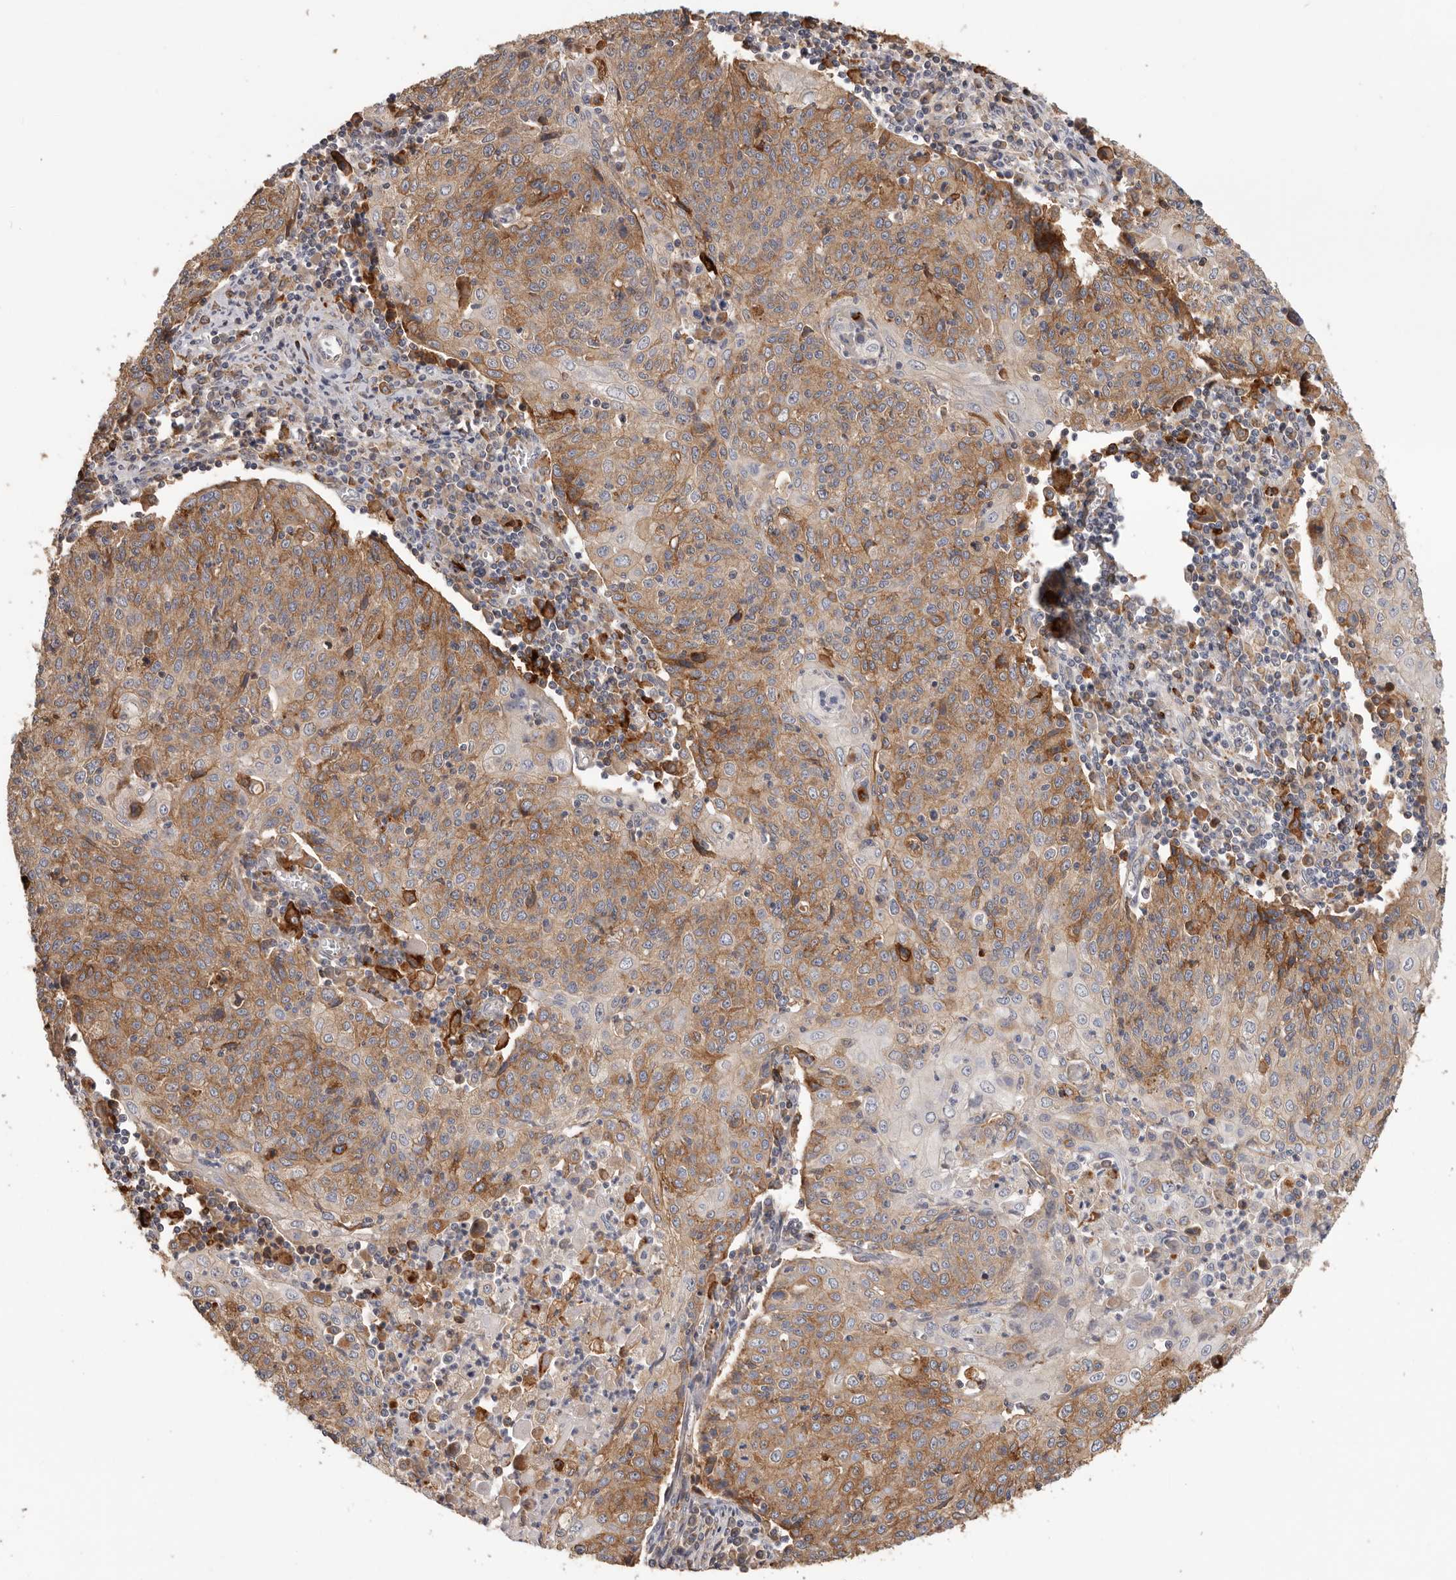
{"staining": {"intensity": "moderate", "quantity": ">75%", "location": "cytoplasmic/membranous"}, "tissue": "cervical cancer", "cell_type": "Tumor cells", "image_type": "cancer", "snomed": [{"axis": "morphology", "description": "Squamous cell carcinoma, NOS"}, {"axis": "topography", "description": "Cervix"}], "caption": "Protein analysis of cervical cancer tissue shows moderate cytoplasmic/membranous expression in approximately >75% of tumor cells.", "gene": "TFRC", "patient": {"sex": "female", "age": 48}}